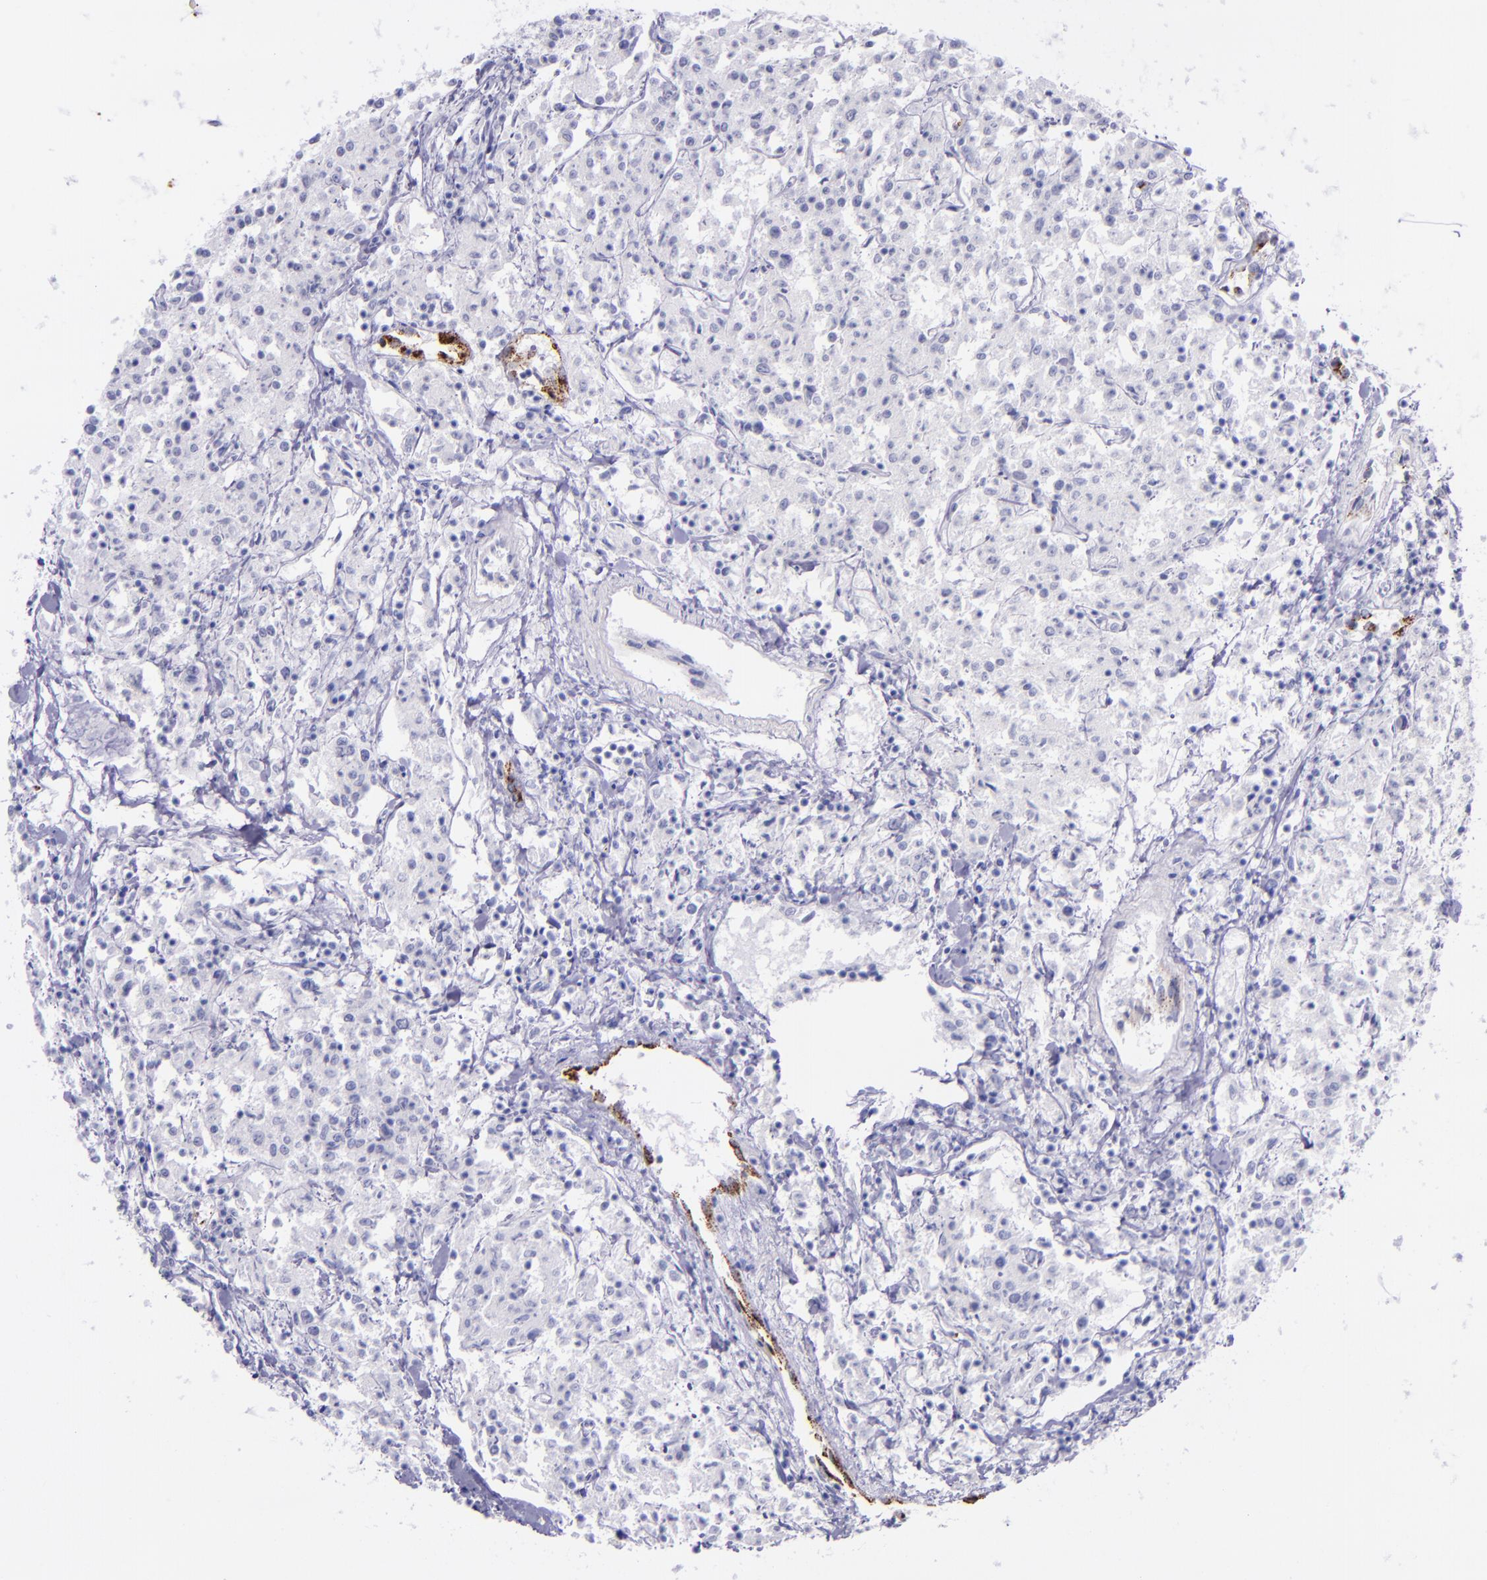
{"staining": {"intensity": "negative", "quantity": "none", "location": "none"}, "tissue": "lymphoma", "cell_type": "Tumor cells", "image_type": "cancer", "snomed": [{"axis": "morphology", "description": "Malignant lymphoma, non-Hodgkin's type, Low grade"}, {"axis": "topography", "description": "Small intestine"}], "caption": "This is an immunohistochemistry image of human low-grade malignant lymphoma, non-Hodgkin's type. There is no expression in tumor cells.", "gene": "SELE", "patient": {"sex": "female", "age": 59}}